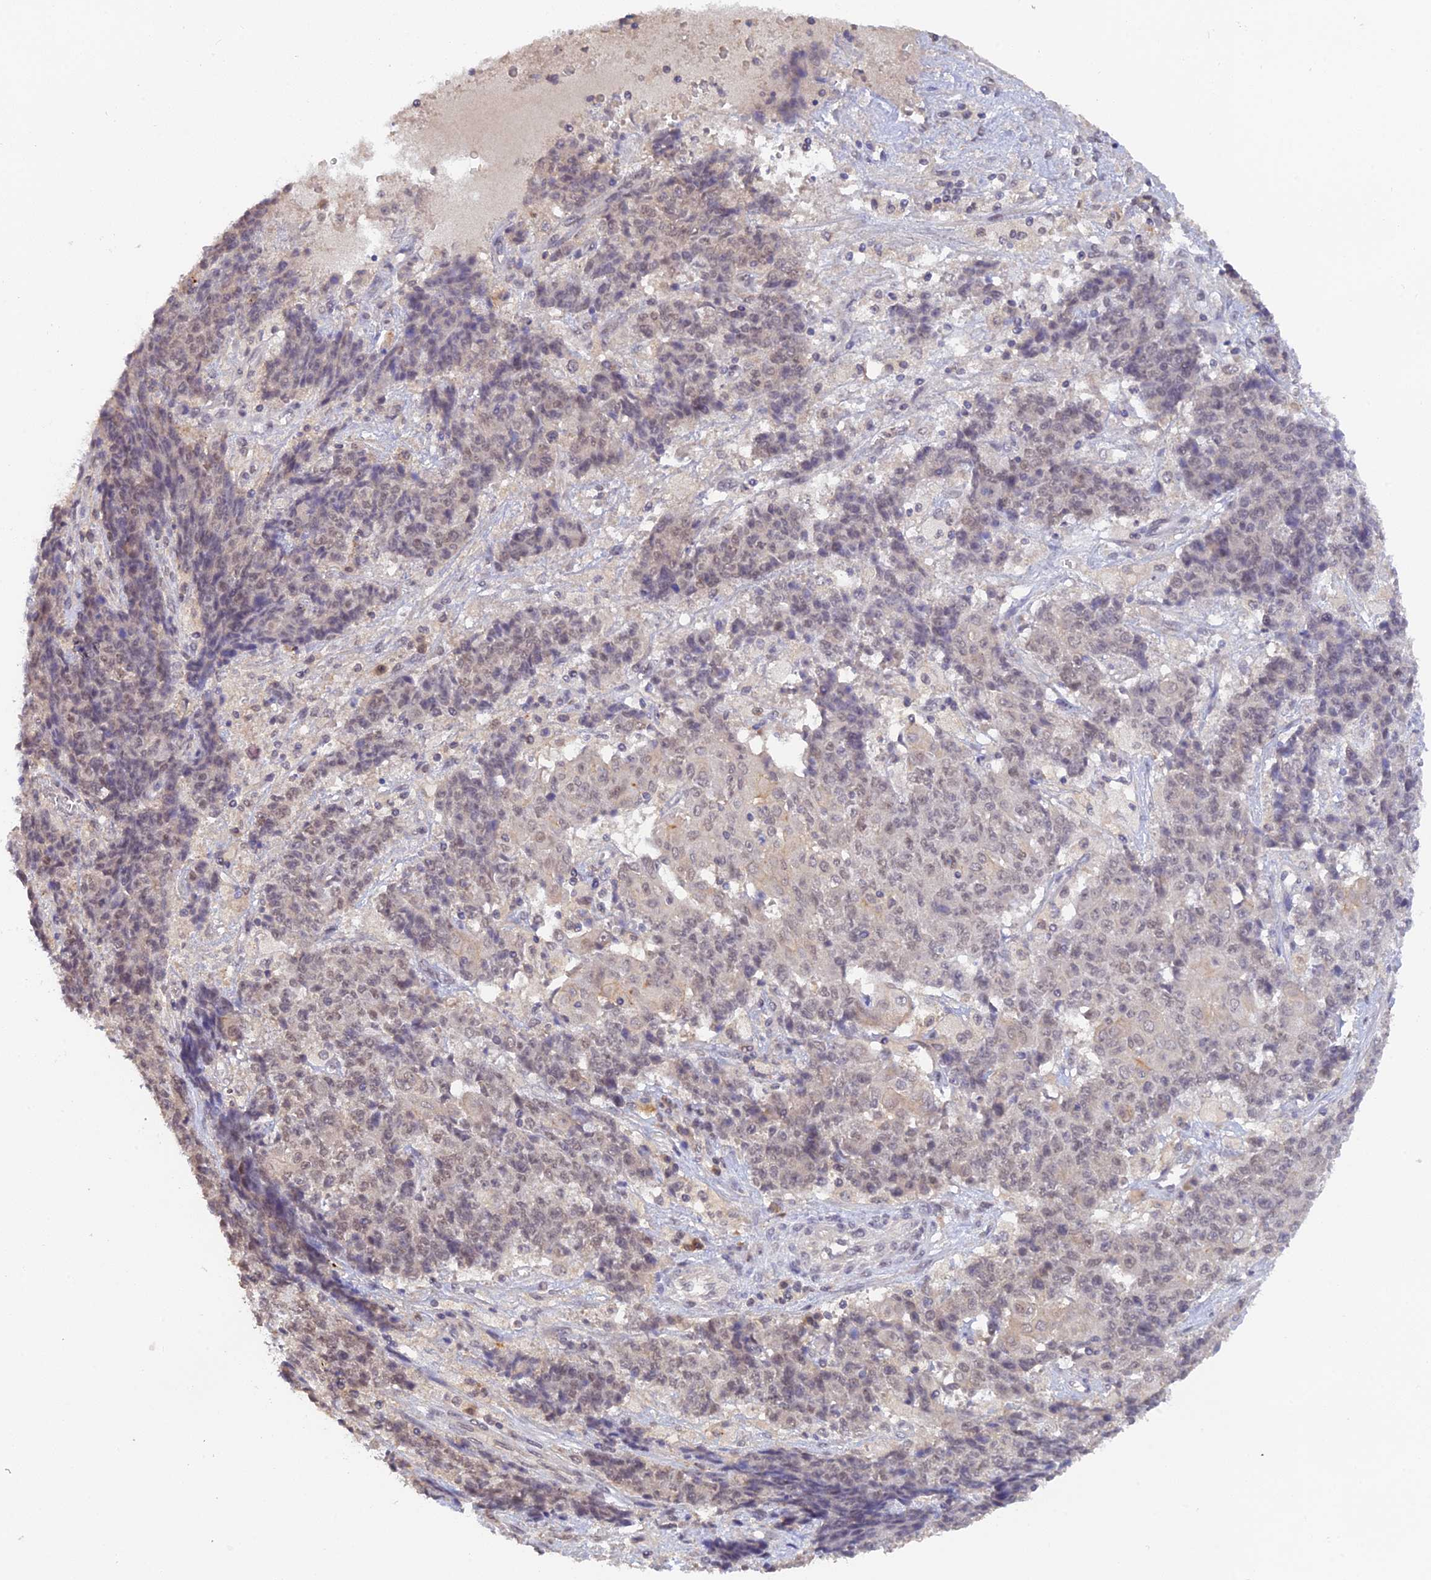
{"staining": {"intensity": "weak", "quantity": "<25%", "location": "nuclear"}, "tissue": "ovarian cancer", "cell_type": "Tumor cells", "image_type": "cancer", "snomed": [{"axis": "morphology", "description": "Carcinoma, endometroid"}, {"axis": "topography", "description": "Ovary"}], "caption": "This micrograph is of ovarian cancer (endometroid carcinoma) stained with IHC to label a protein in brown with the nuclei are counter-stained blue. There is no expression in tumor cells.", "gene": "ZNF436", "patient": {"sex": "female", "age": 42}}